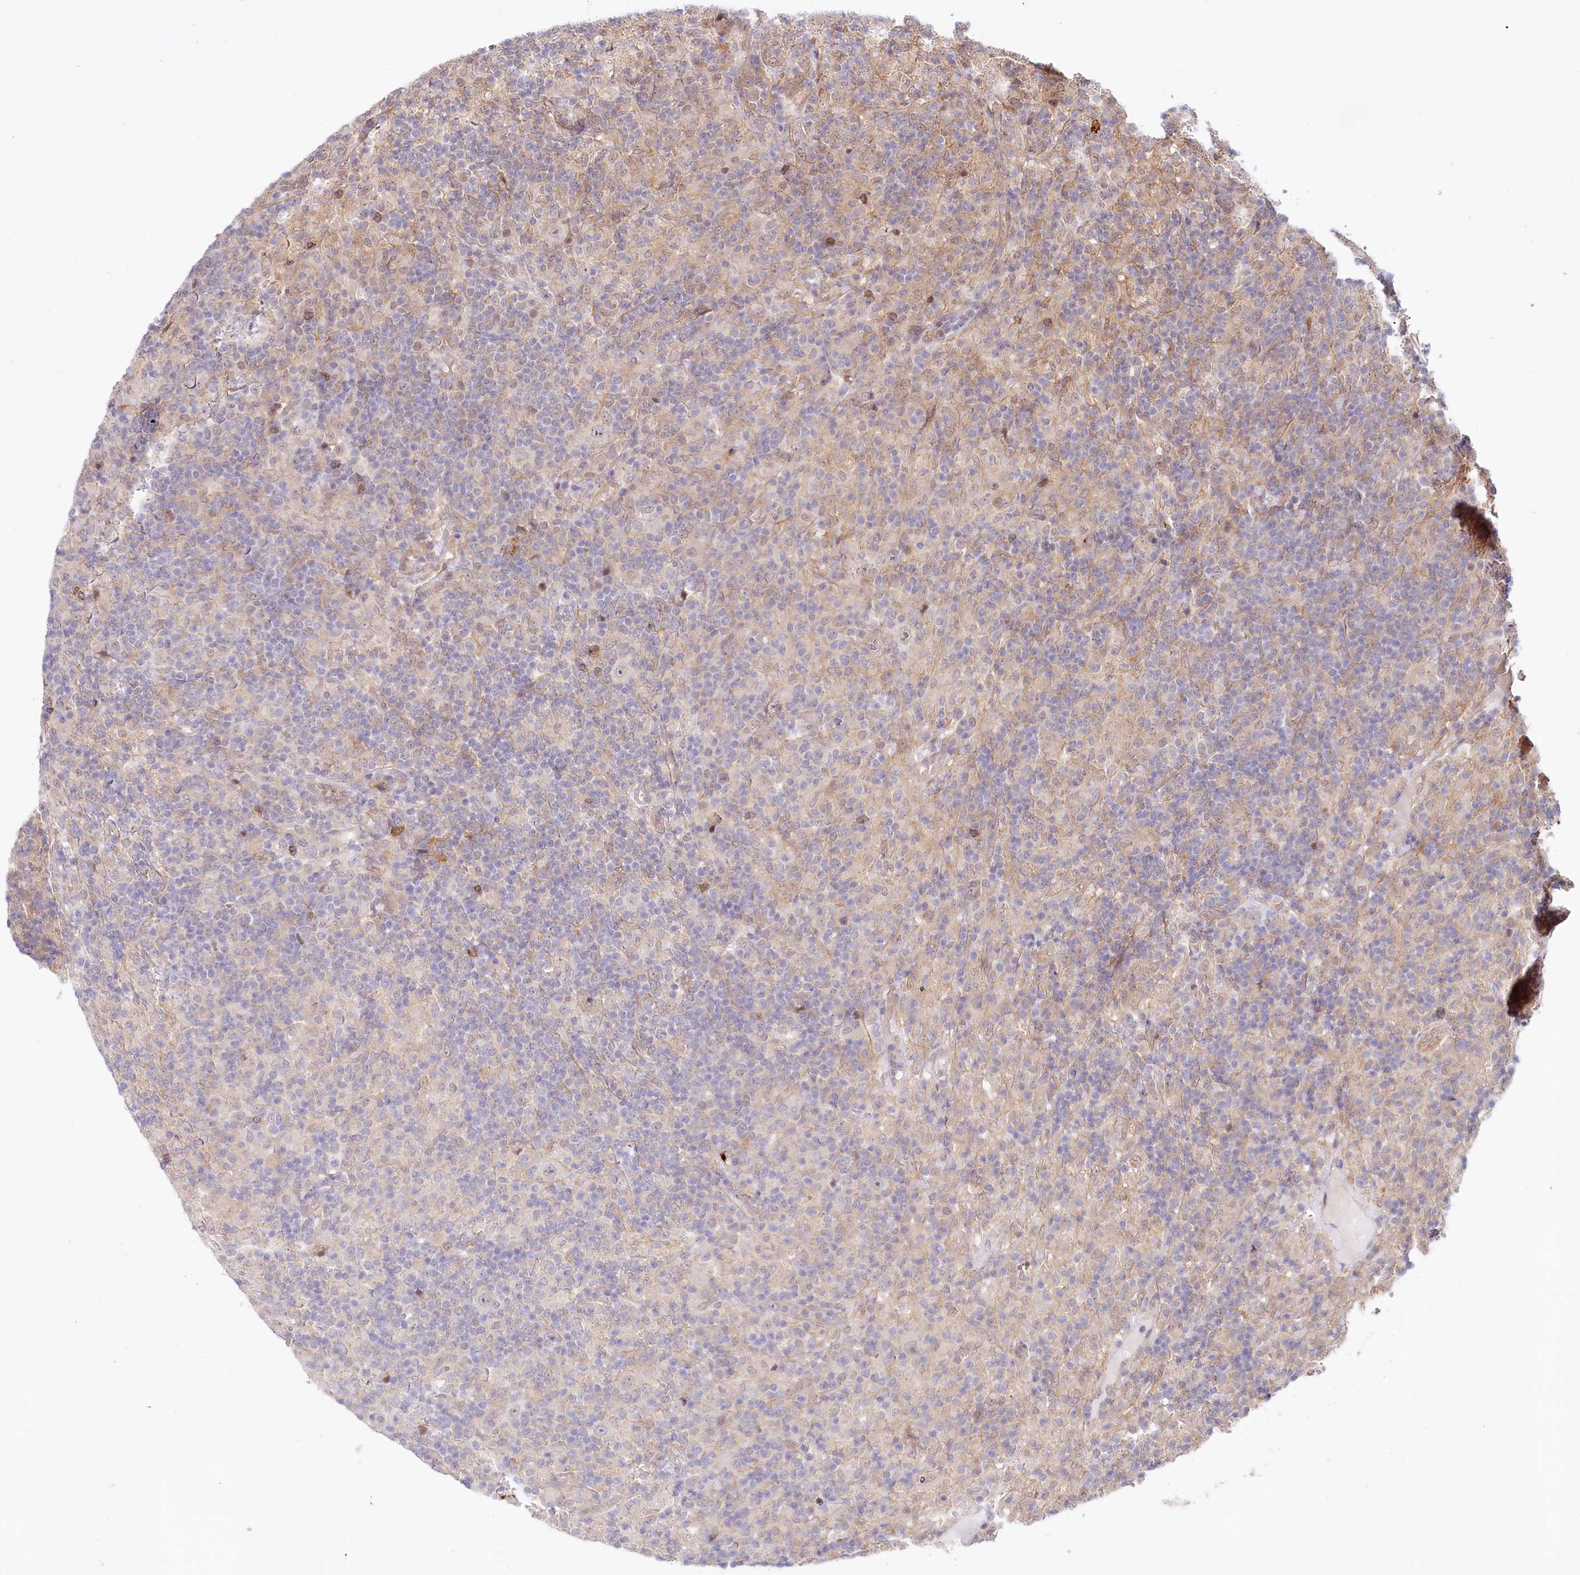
{"staining": {"intensity": "weak", "quantity": "<25%", "location": "nuclear"}, "tissue": "lymphoma", "cell_type": "Tumor cells", "image_type": "cancer", "snomed": [{"axis": "morphology", "description": "Hodgkin's disease, NOS"}, {"axis": "topography", "description": "Lymph node"}], "caption": "An image of human lymphoma is negative for staining in tumor cells.", "gene": "TUBGCP2", "patient": {"sex": "male", "age": 70}}